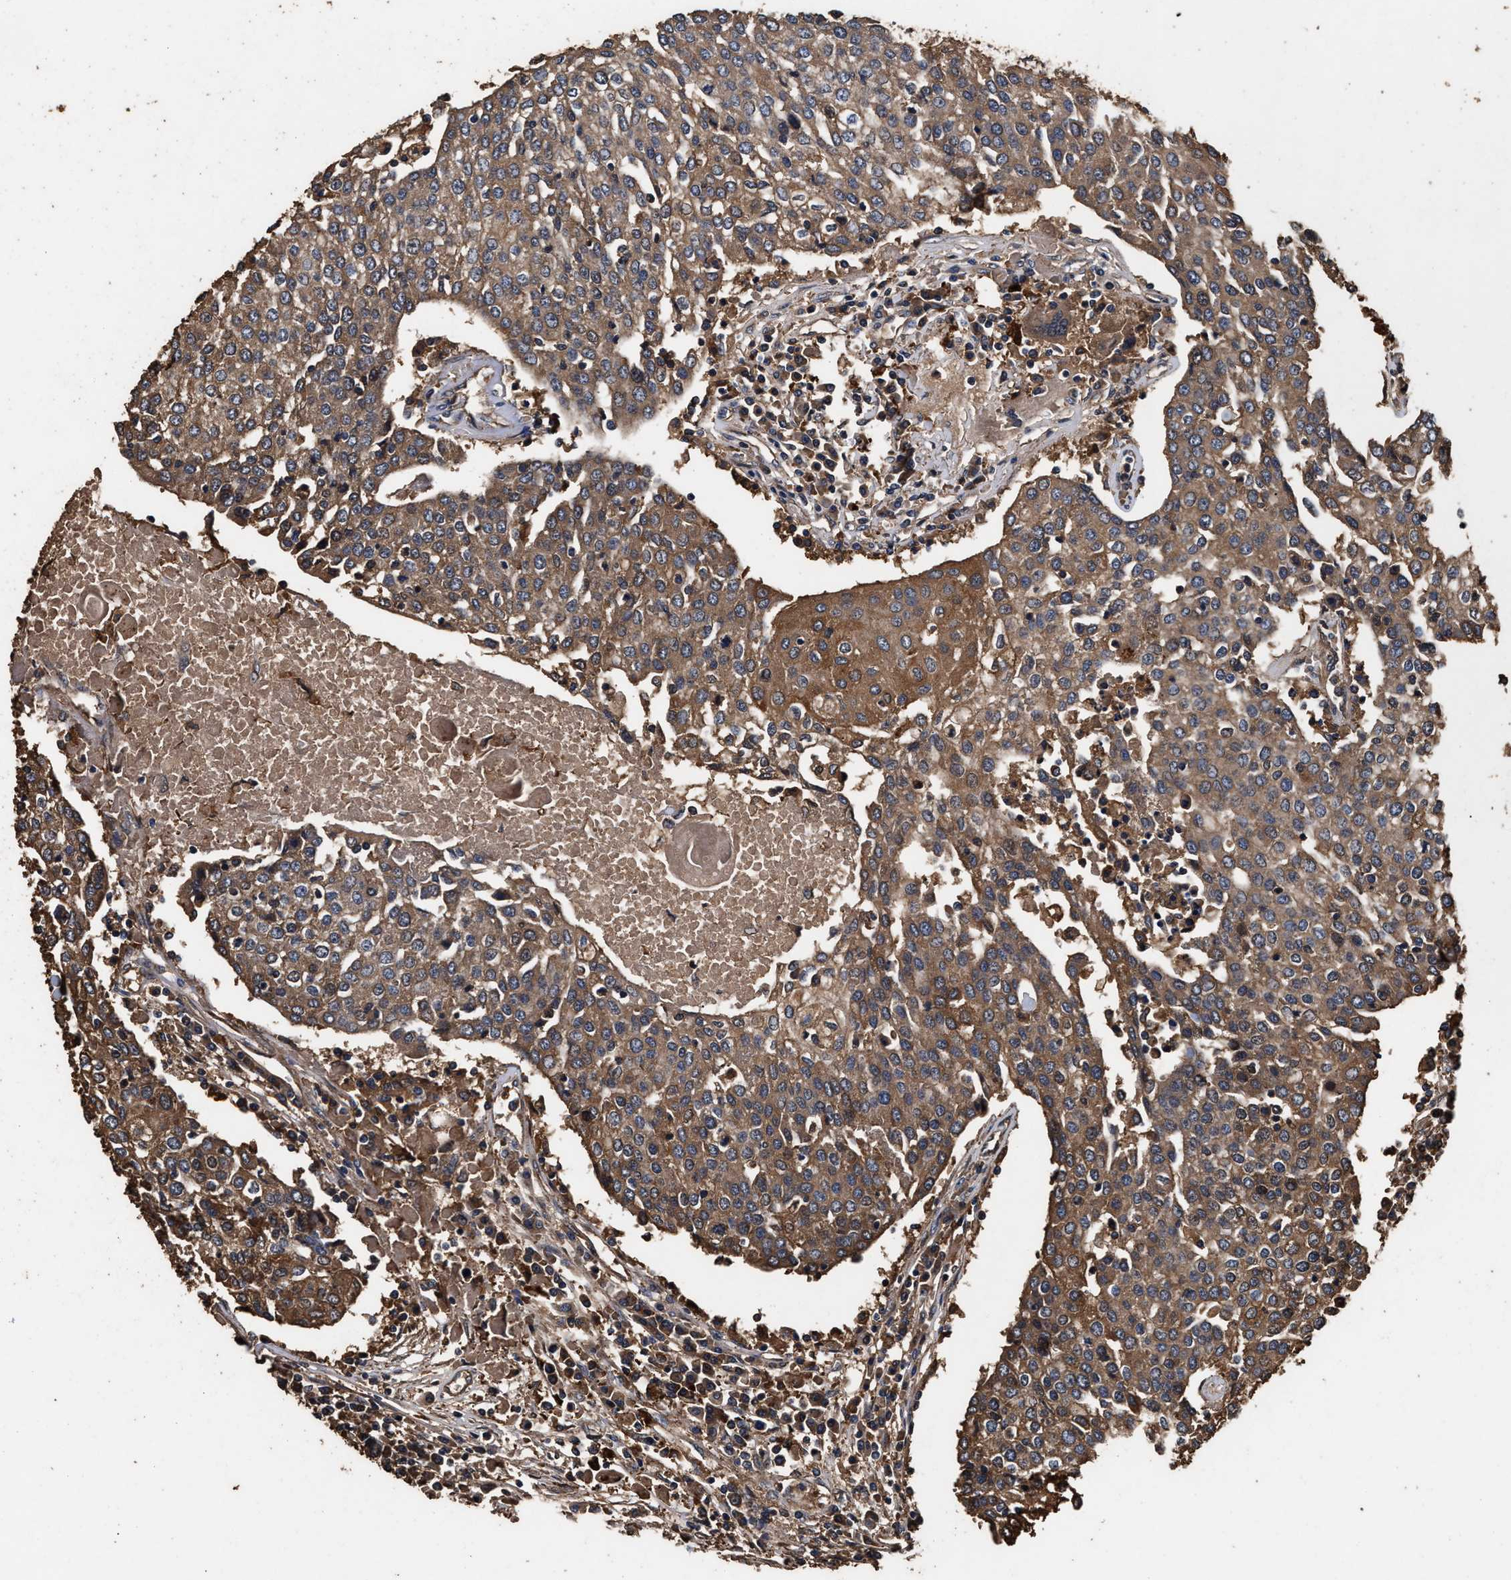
{"staining": {"intensity": "moderate", "quantity": ">75%", "location": "cytoplasmic/membranous"}, "tissue": "urothelial cancer", "cell_type": "Tumor cells", "image_type": "cancer", "snomed": [{"axis": "morphology", "description": "Urothelial carcinoma, High grade"}, {"axis": "topography", "description": "Urinary bladder"}], "caption": "Tumor cells display moderate cytoplasmic/membranous positivity in approximately >75% of cells in high-grade urothelial carcinoma. (Brightfield microscopy of DAB IHC at high magnification).", "gene": "KYAT1", "patient": {"sex": "female", "age": 85}}